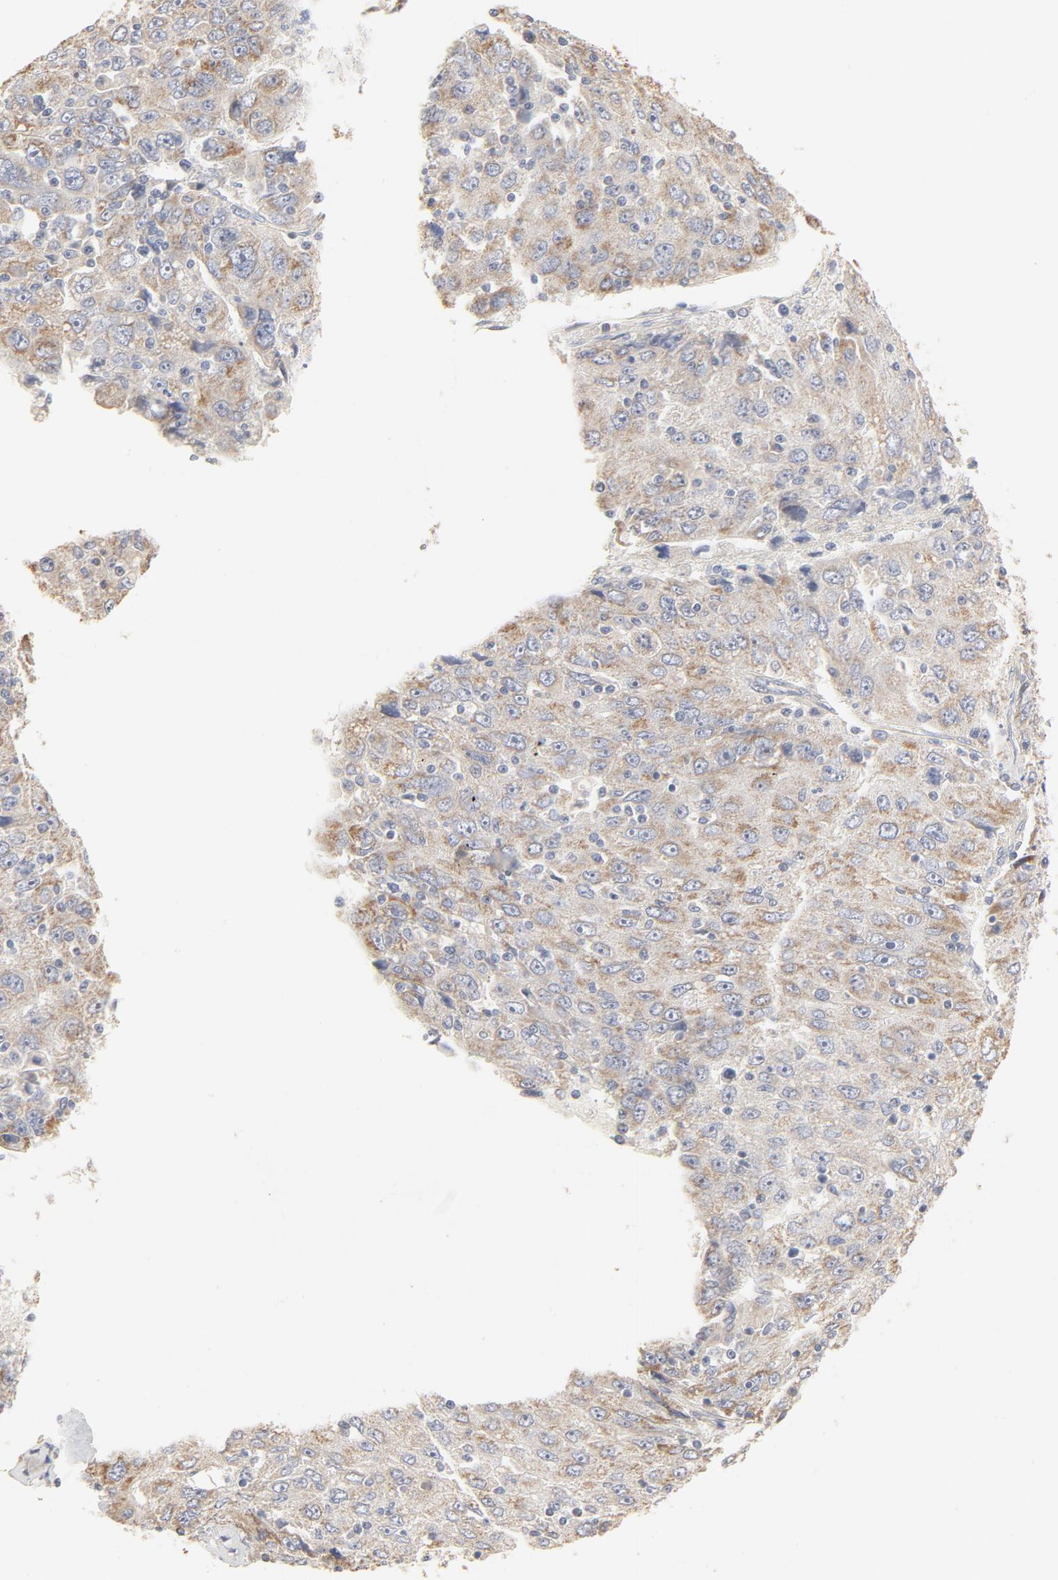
{"staining": {"intensity": "moderate", "quantity": "25%-75%", "location": "cytoplasmic/membranous"}, "tissue": "liver cancer", "cell_type": "Tumor cells", "image_type": "cancer", "snomed": [{"axis": "morphology", "description": "Carcinoma, Hepatocellular, NOS"}, {"axis": "topography", "description": "Liver"}], "caption": "This is an image of IHC staining of liver cancer, which shows moderate expression in the cytoplasmic/membranous of tumor cells.", "gene": "FCGBP", "patient": {"sex": "male", "age": 49}}